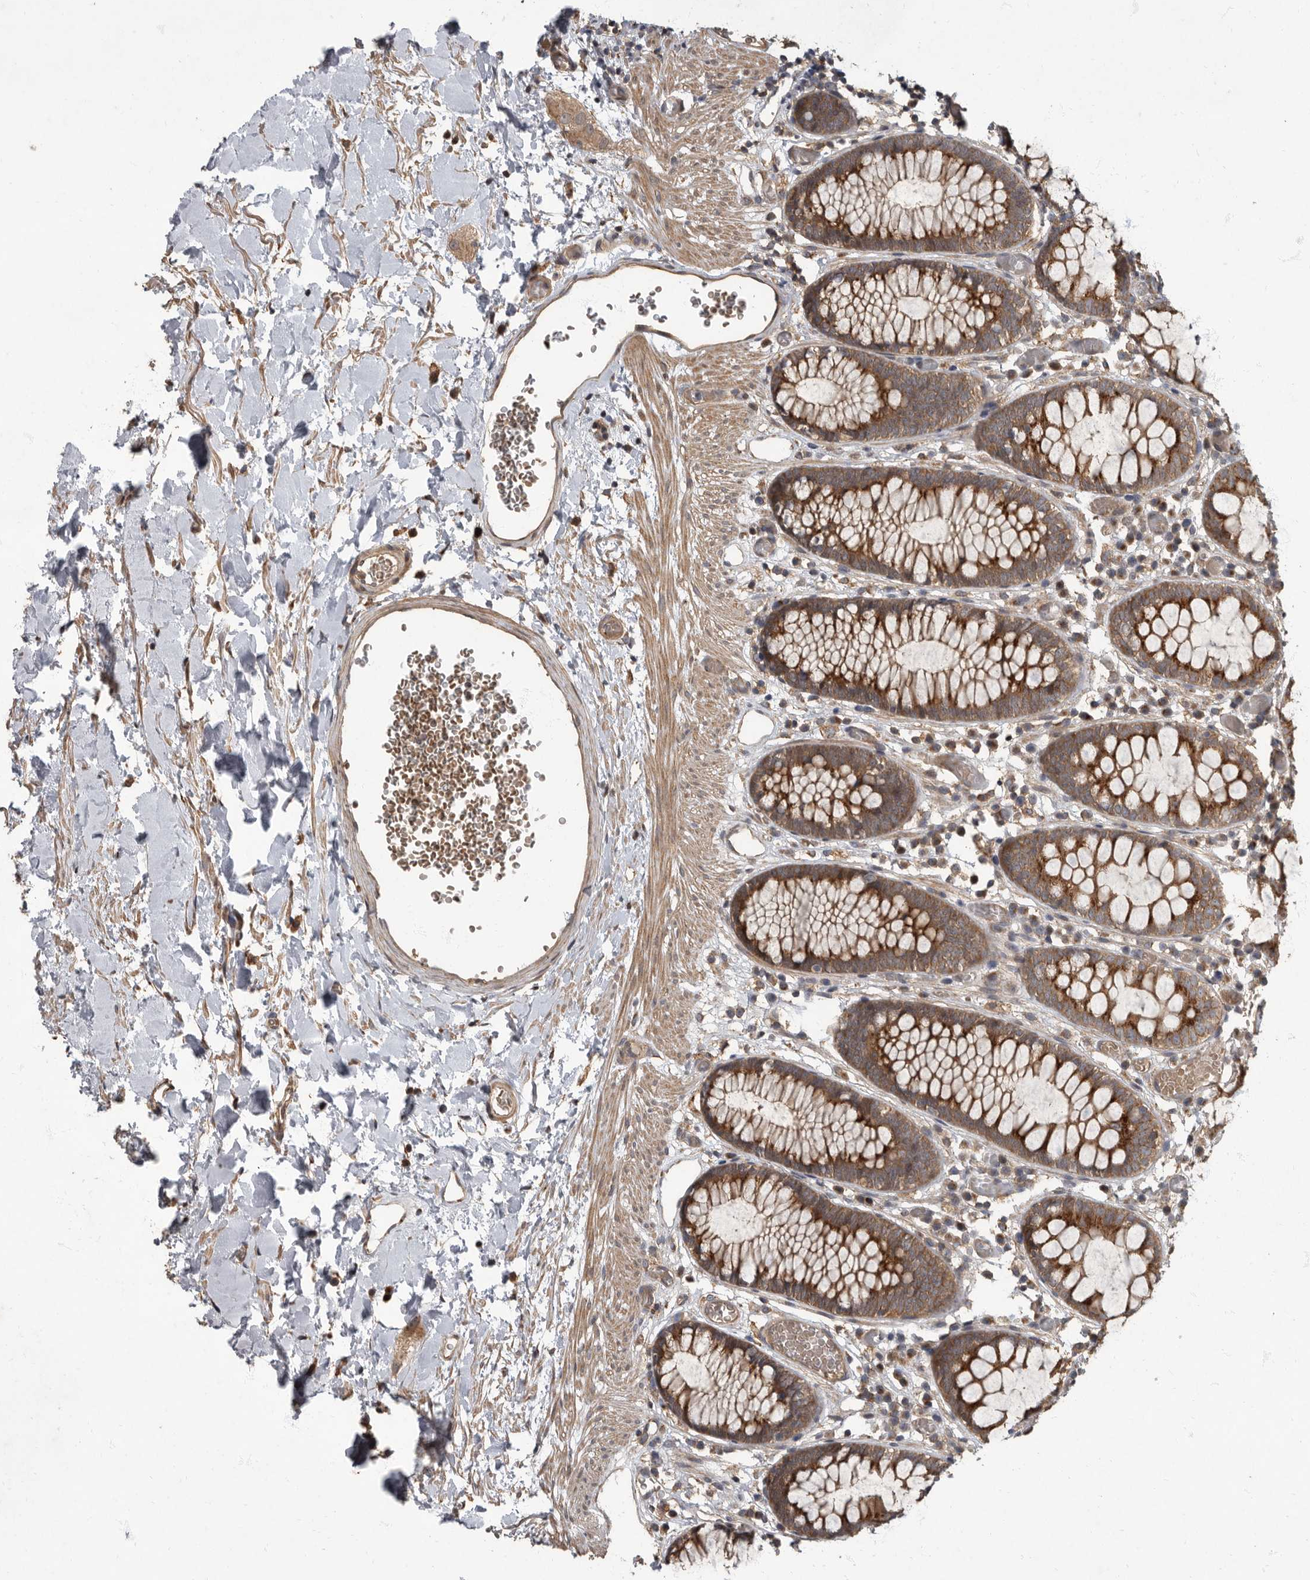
{"staining": {"intensity": "moderate", "quantity": ">75%", "location": "cytoplasmic/membranous"}, "tissue": "colon", "cell_type": "Endothelial cells", "image_type": "normal", "snomed": [{"axis": "morphology", "description": "Normal tissue, NOS"}, {"axis": "topography", "description": "Colon"}], "caption": "This histopathology image exhibits benign colon stained with immunohistochemistry to label a protein in brown. The cytoplasmic/membranous of endothelial cells show moderate positivity for the protein. Nuclei are counter-stained blue.", "gene": "IQCK", "patient": {"sex": "male", "age": 14}}